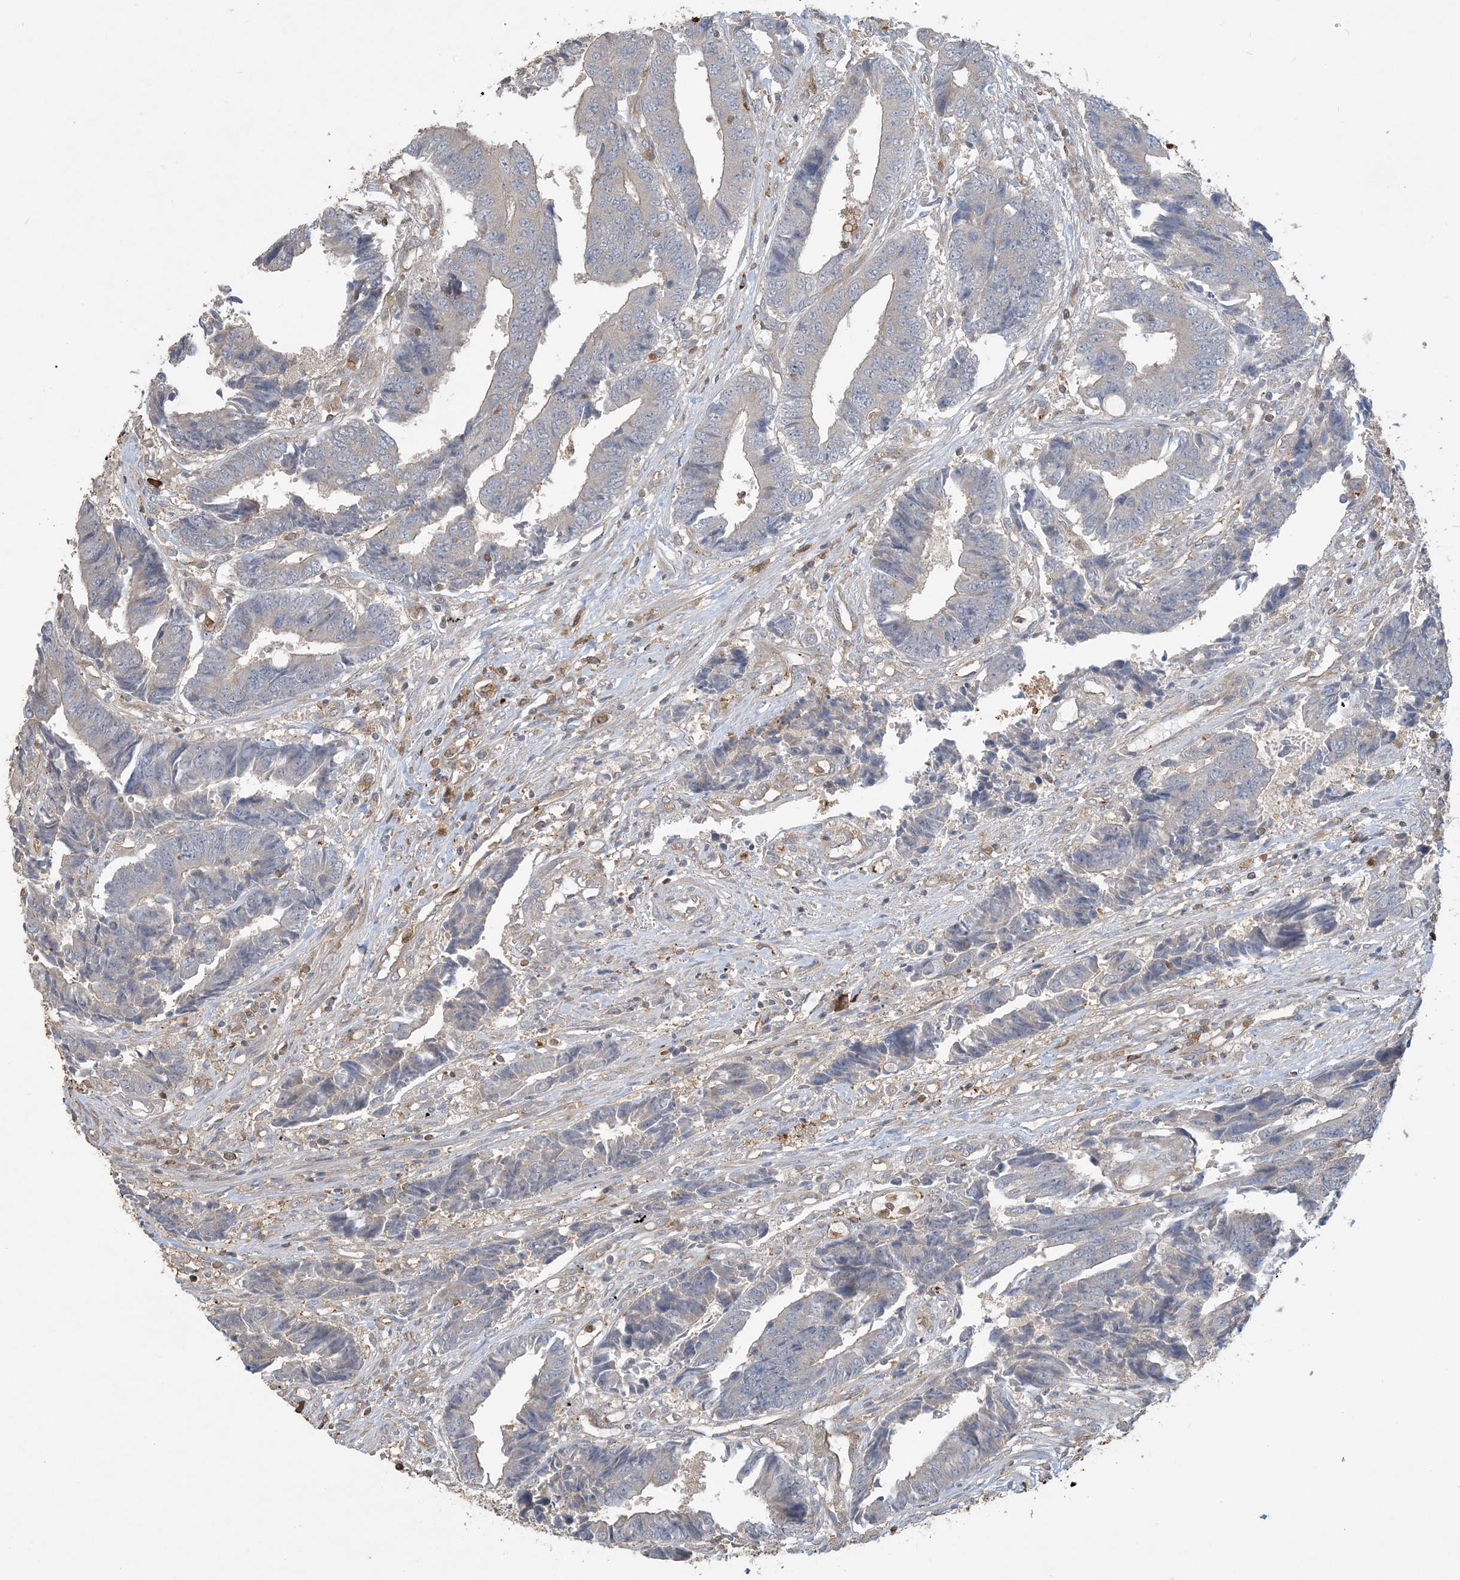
{"staining": {"intensity": "negative", "quantity": "none", "location": "none"}, "tissue": "colorectal cancer", "cell_type": "Tumor cells", "image_type": "cancer", "snomed": [{"axis": "morphology", "description": "Adenocarcinoma, NOS"}, {"axis": "topography", "description": "Rectum"}], "caption": "DAB immunohistochemical staining of colorectal cancer displays no significant staining in tumor cells.", "gene": "TMSB4X", "patient": {"sex": "male", "age": 84}}